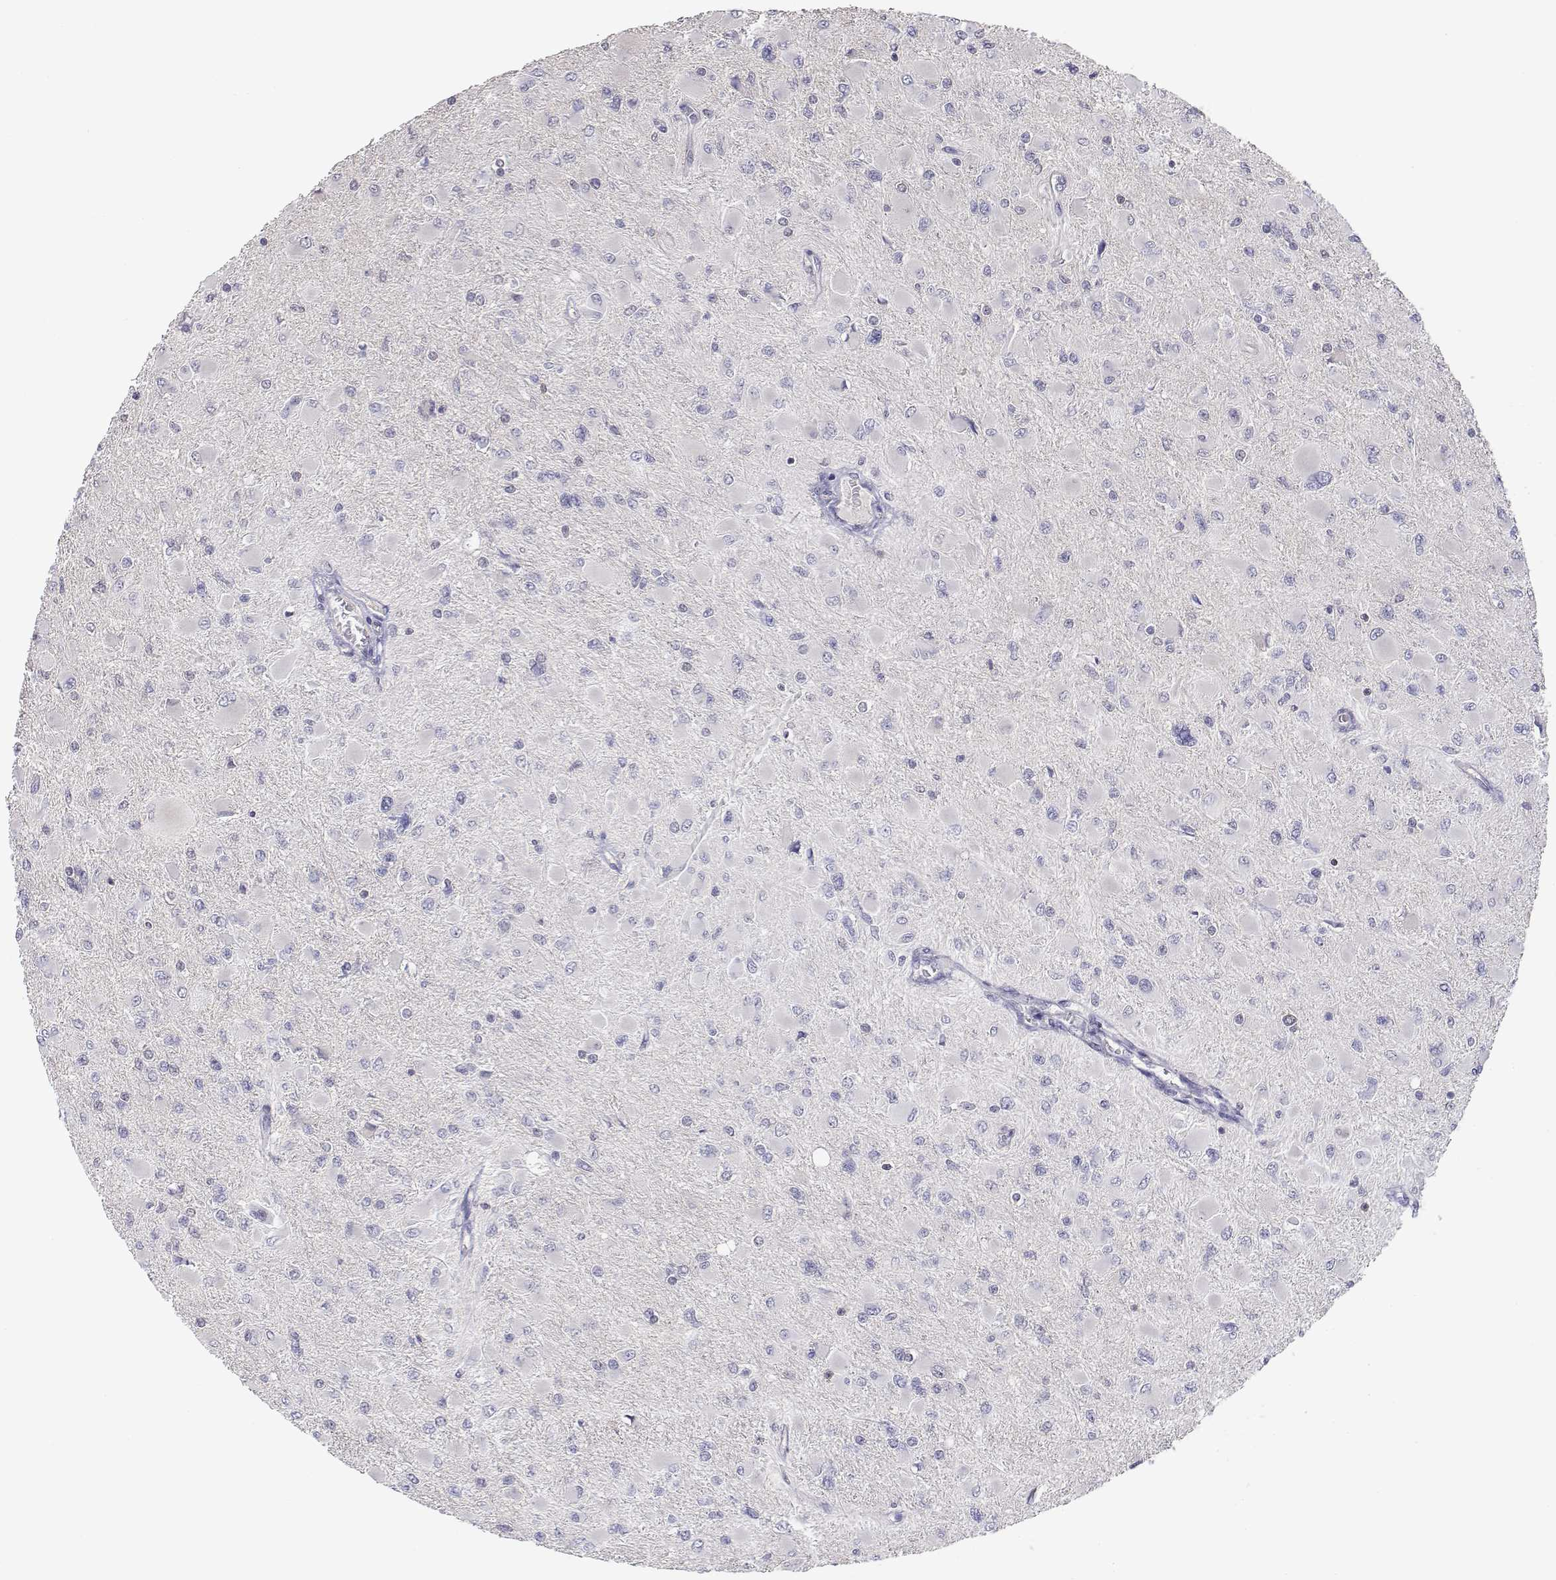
{"staining": {"intensity": "negative", "quantity": "none", "location": "none"}, "tissue": "glioma", "cell_type": "Tumor cells", "image_type": "cancer", "snomed": [{"axis": "morphology", "description": "Glioma, malignant, High grade"}, {"axis": "topography", "description": "Cerebral cortex"}], "caption": "Immunohistochemistry histopathology image of human glioma stained for a protein (brown), which shows no expression in tumor cells. (Brightfield microscopy of DAB (3,3'-diaminobenzidine) immunohistochemistry at high magnification).", "gene": "ADA", "patient": {"sex": "female", "age": 36}}